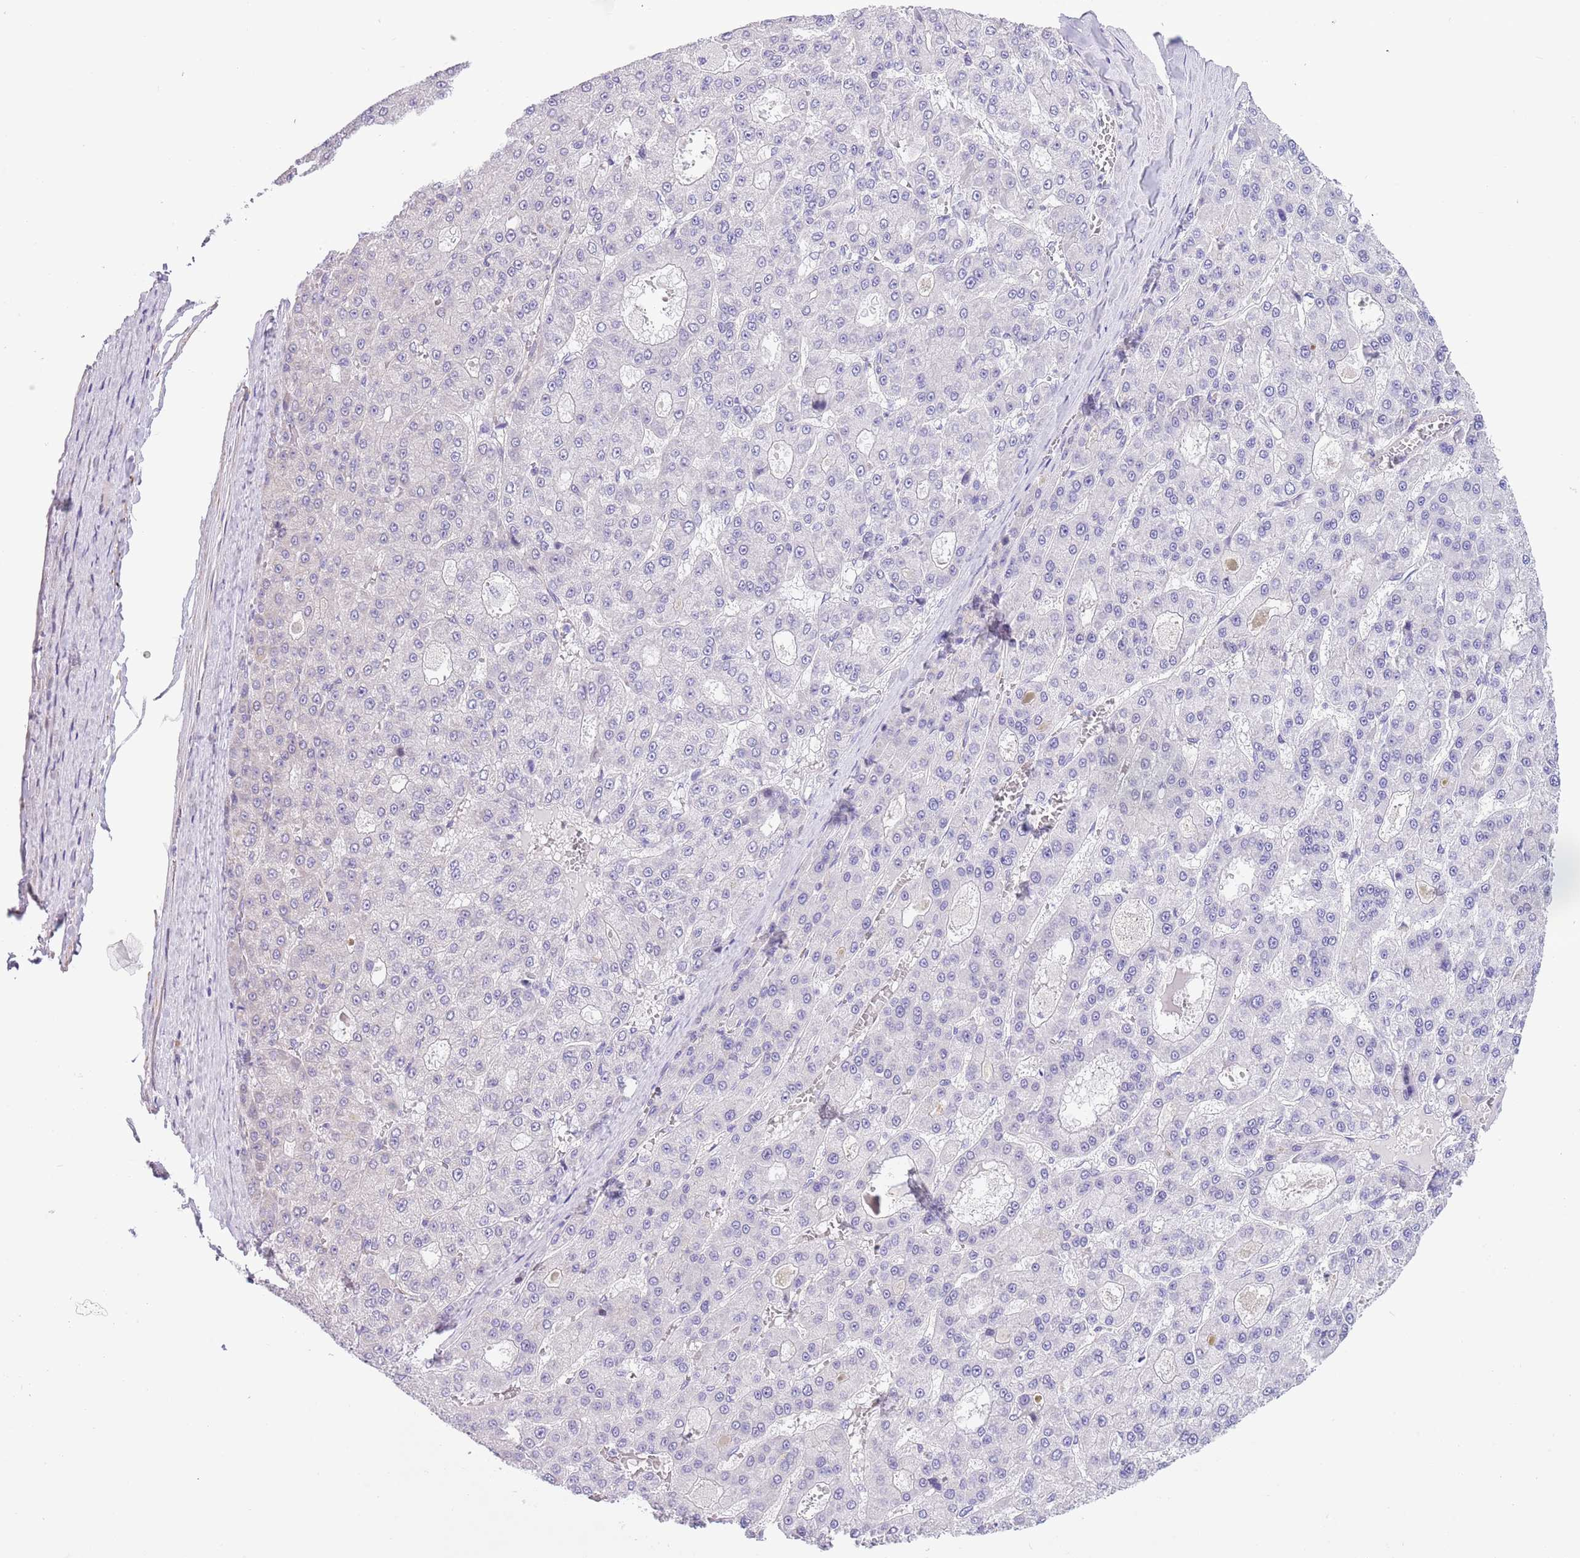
{"staining": {"intensity": "negative", "quantity": "none", "location": "none"}, "tissue": "liver cancer", "cell_type": "Tumor cells", "image_type": "cancer", "snomed": [{"axis": "morphology", "description": "Carcinoma, Hepatocellular, NOS"}, {"axis": "topography", "description": "Liver"}], "caption": "Image shows no protein positivity in tumor cells of liver hepatocellular carcinoma tissue. (IHC, brightfield microscopy, high magnification).", "gene": "NET1", "patient": {"sex": "male", "age": 70}}